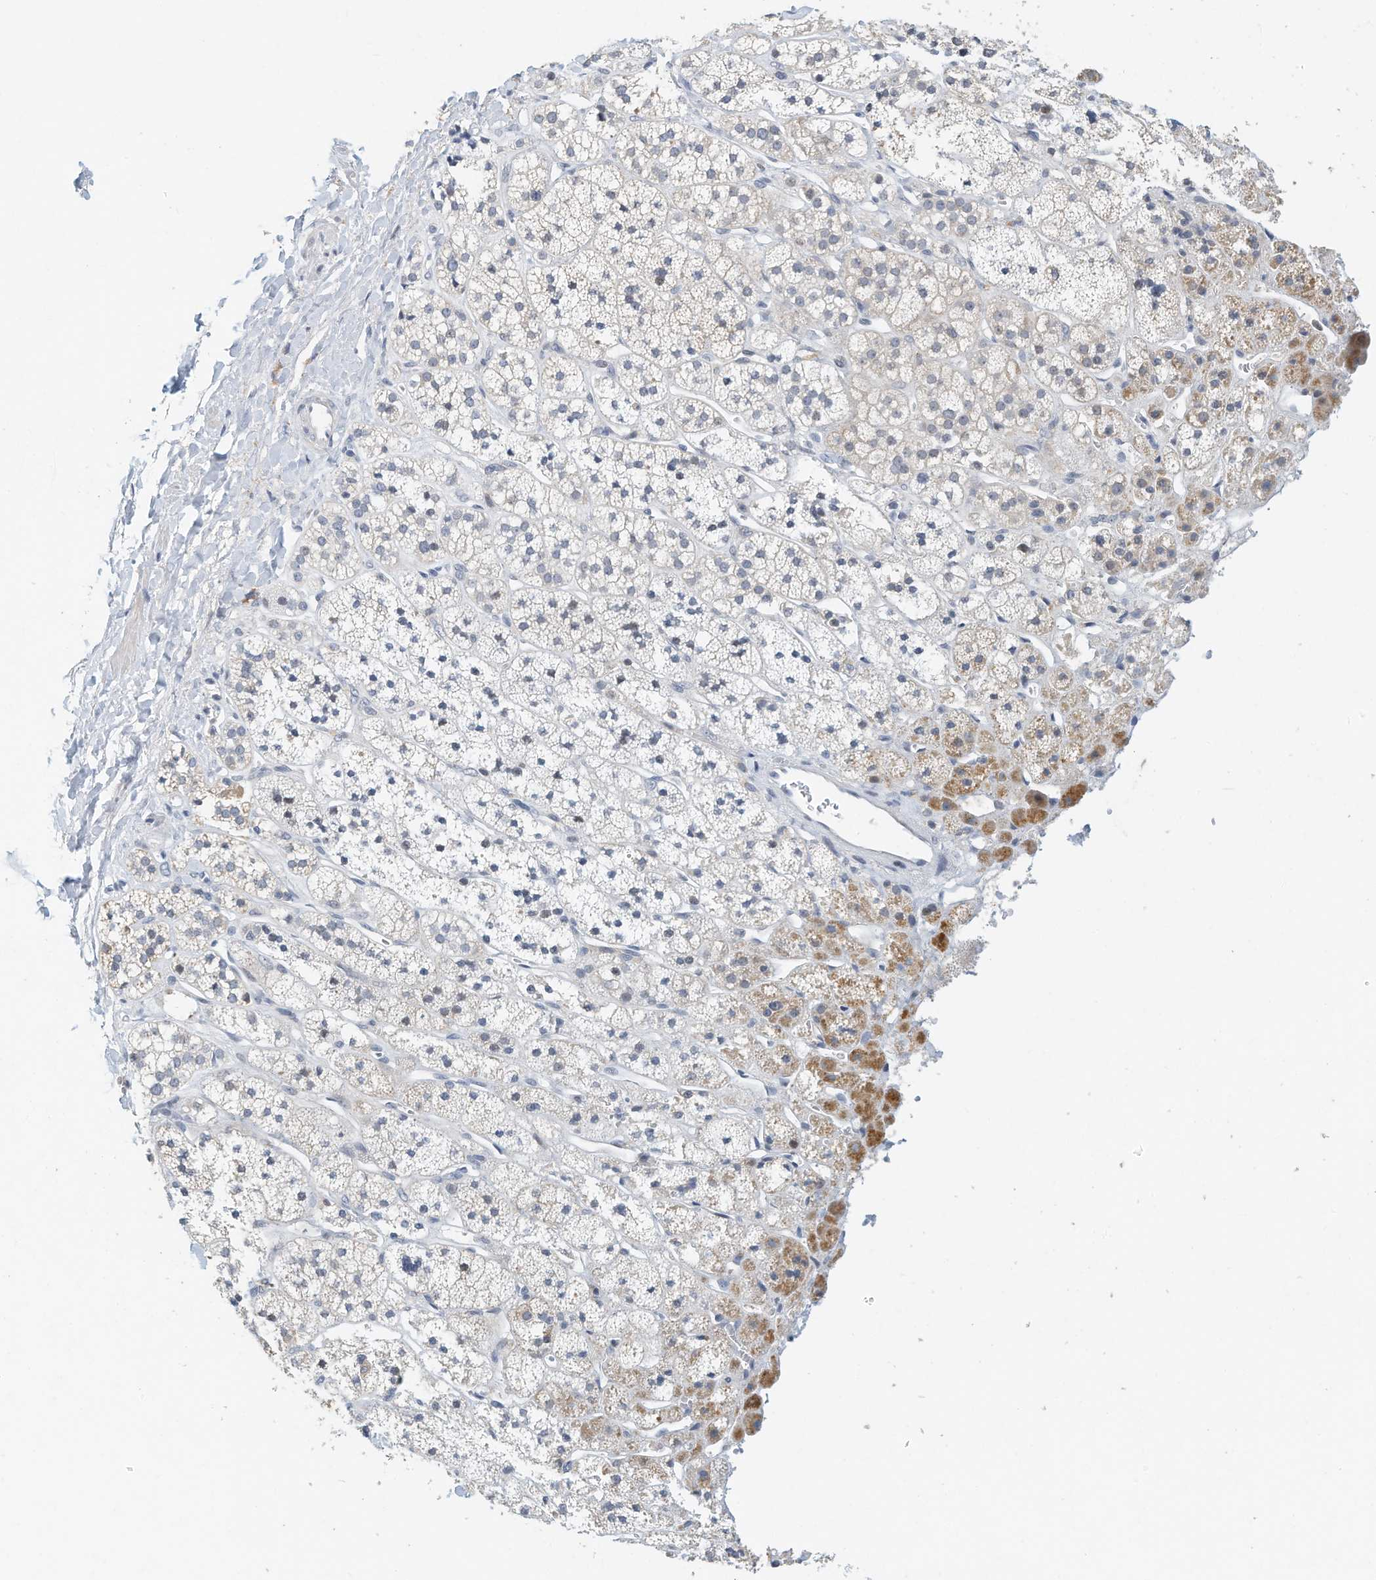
{"staining": {"intensity": "moderate", "quantity": "<25%", "location": "cytoplasmic/membranous"}, "tissue": "adrenal gland", "cell_type": "Glandular cells", "image_type": "normal", "snomed": [{"axis": "morphology", "description": "Normal tissue, NOS"}, {"axis": "topography", "description": "Adrenal gland"}], "caption": "Immunohistochemical staining of benign human adrenal gland exhibits <25% levels of moderate cytoplasmic/membranous protein positivity in about <25% of glandular cells.", "gene": "MICAL1", "patient": {"sex": "male", "age": 56}}